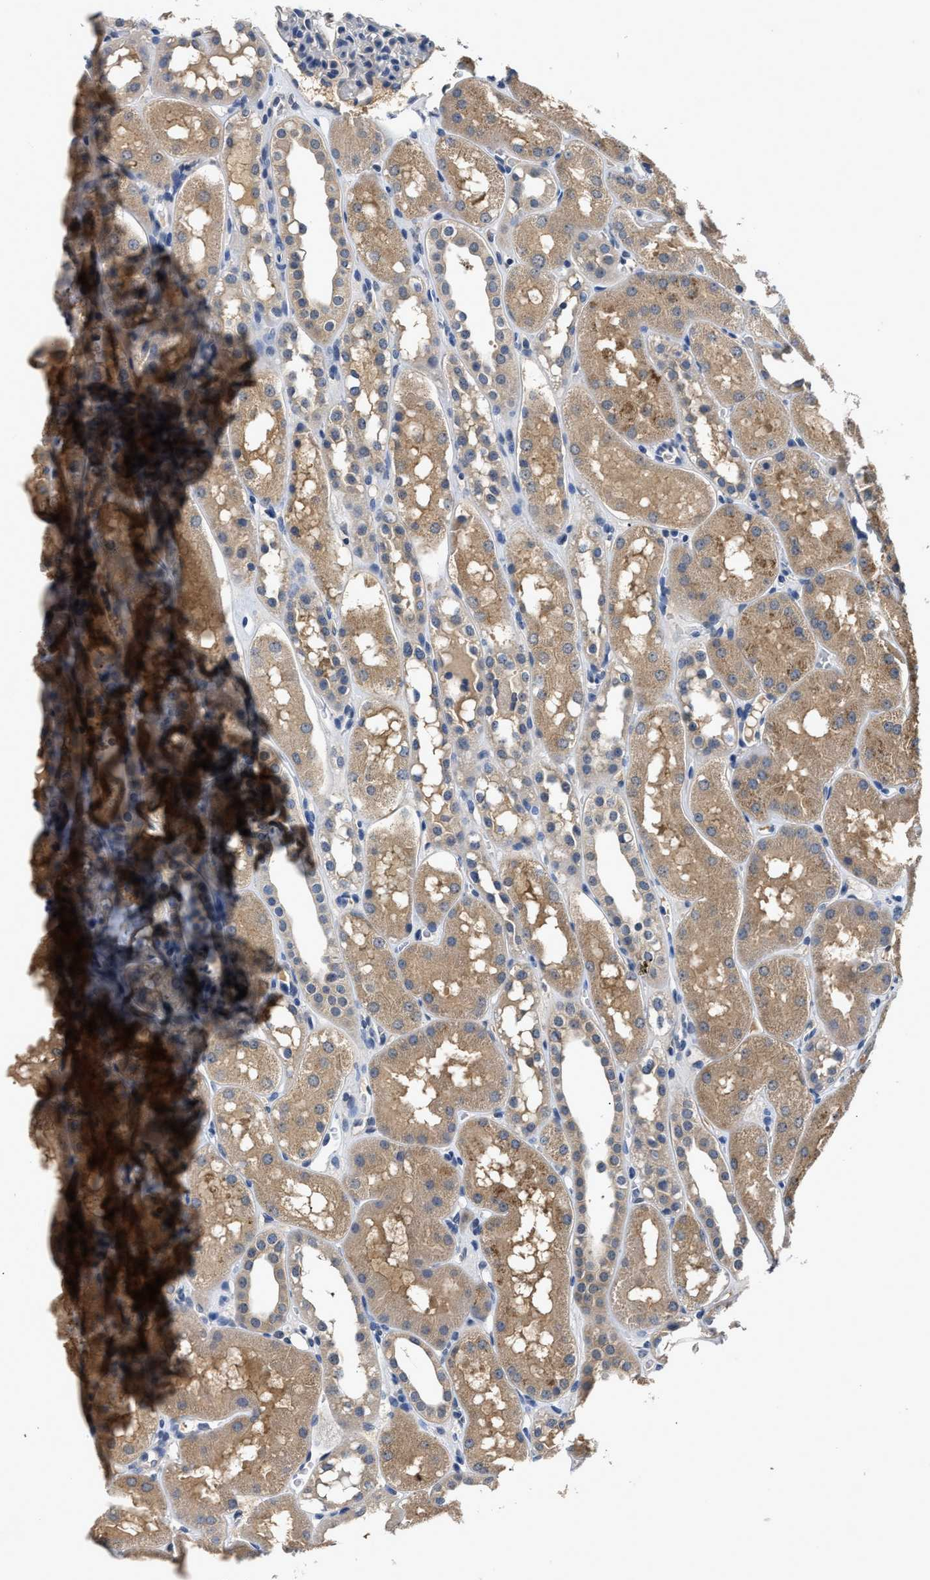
{"staining": {"intensity": "negative", "quantity": "none", "location": "none"}, "tissue": "kidney", "cell_type": "Cells in glomeruli", "image_type": "normal", "snomed": [{"axis": "morphology", "description": "Normal tissue, NOS"}, {"axis": "topography", "description": "Kidney"}, {"axis": "topography", "description": "Urinary bladder"}], "caption": "Image shows no significant protein expression in cells in glomeruli of benign kidney. The staining was performed using DAB (3,3'-diaminobenzidine) to visualize the protein expression in brown, while the nuclei were stained in blue with hematoxylin (Magnification: 20x).", "gene": "INHA", "patient": {"sex": "male", "age": 16}}